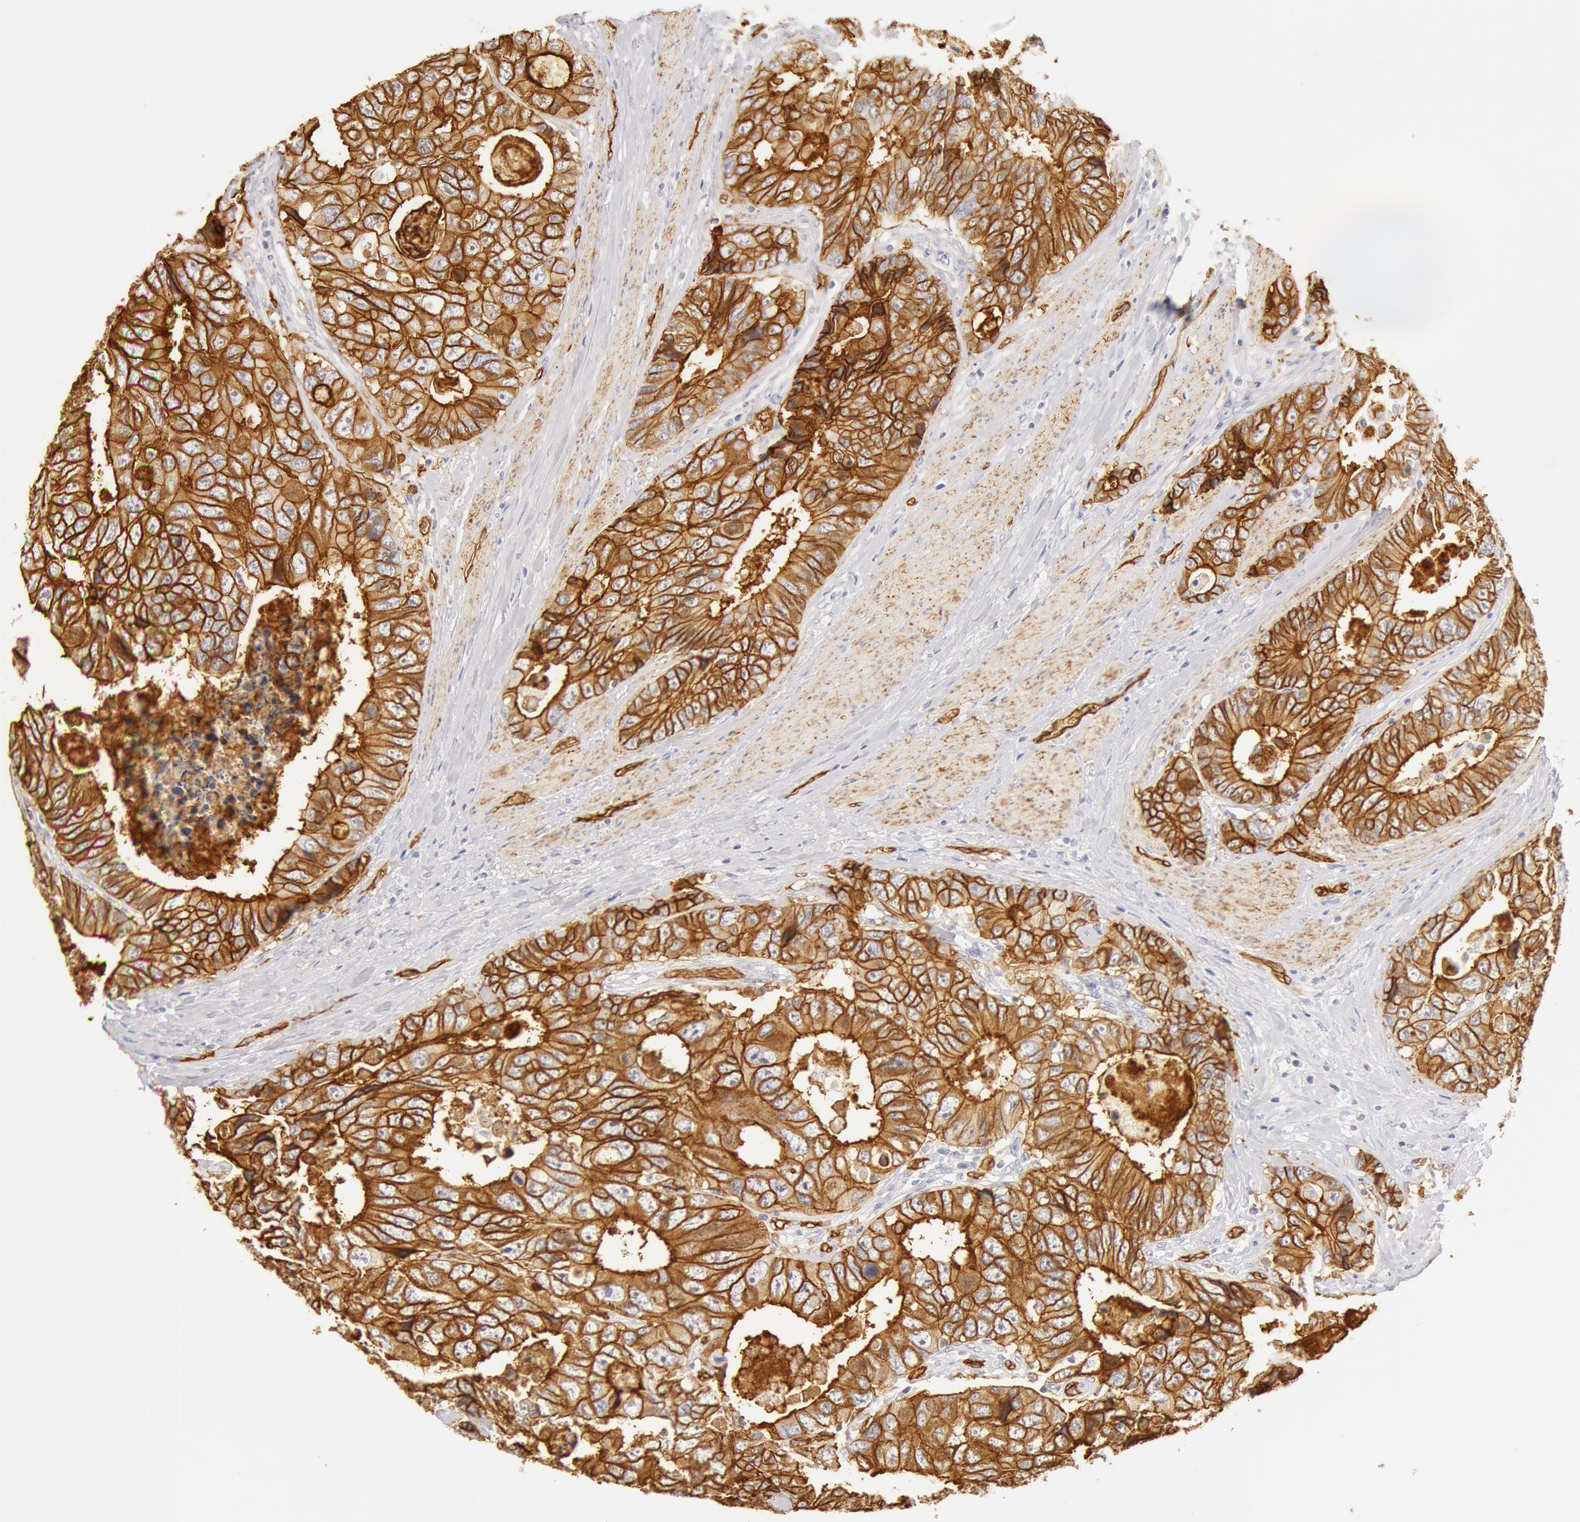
{"staining": {"intensity": "strong", "quantity": ">75%", "location": "cytoplasmic/membranous"}, "tissue": "colorectal cancer", "cell_type": "Tumor cells", "image_type": "cancer", "snomed": [{"axis": "morphology", "description": "Adenocarcinoma, NOS"}, {"axis": "topography", "description": "Rectum"}], "caption": "Immunohistochemical staining of colorectal adenocarcinoma shows strong cytoplasmic/membranous protein staining in about >75% of tumor cells.", "gene": "AQP1", "patient": {"sex": "female", "age": 67}}